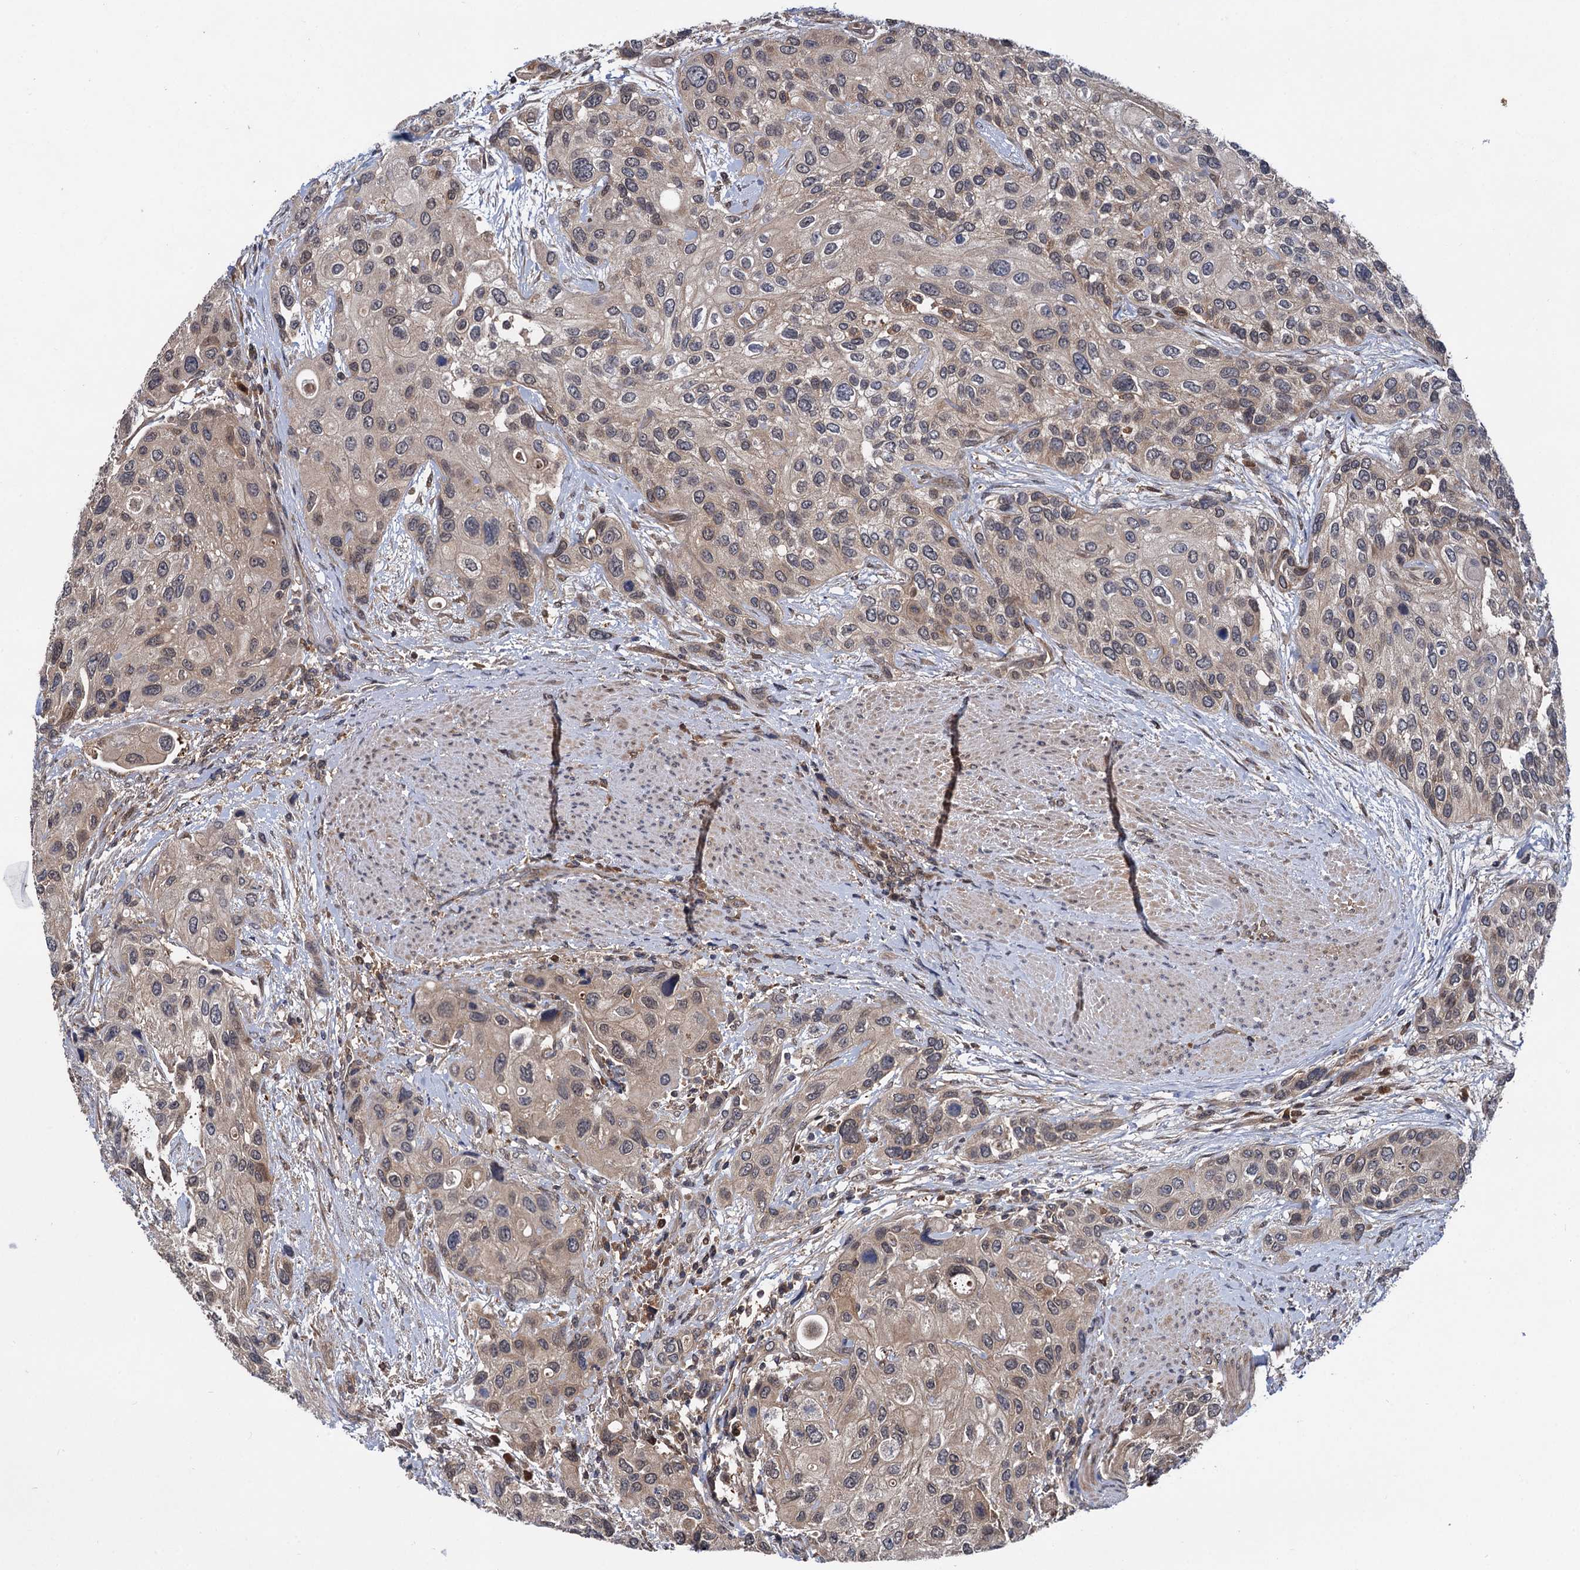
{"staining": {"intensity": "weak", "quantity": "<25%", "location": "cytoplasmic/membranous"}, "tissue": "urothelial cancer", "cell_type": "Tumor cells", "image_type": "cancer", "snomed": [{"axis": "morphology", "description": "Normal tissue, NOS"}, {"axis": "morphology", "description": "Urothelial carcinoma, High grade"}, {"axis": "topography", "description": "Vascular tissue"}, {"axis": "topography", "description": "Urinary bladder"}], "caption": "DAB (3,3'-diaminobenzidine) immunohistochemical staining of human urothelial cancer displays no significant expression in tumor cells. Nuclei are stained in blue.", "gene": "SELENOP", "patient": {"sex": "female", "age": 56}}